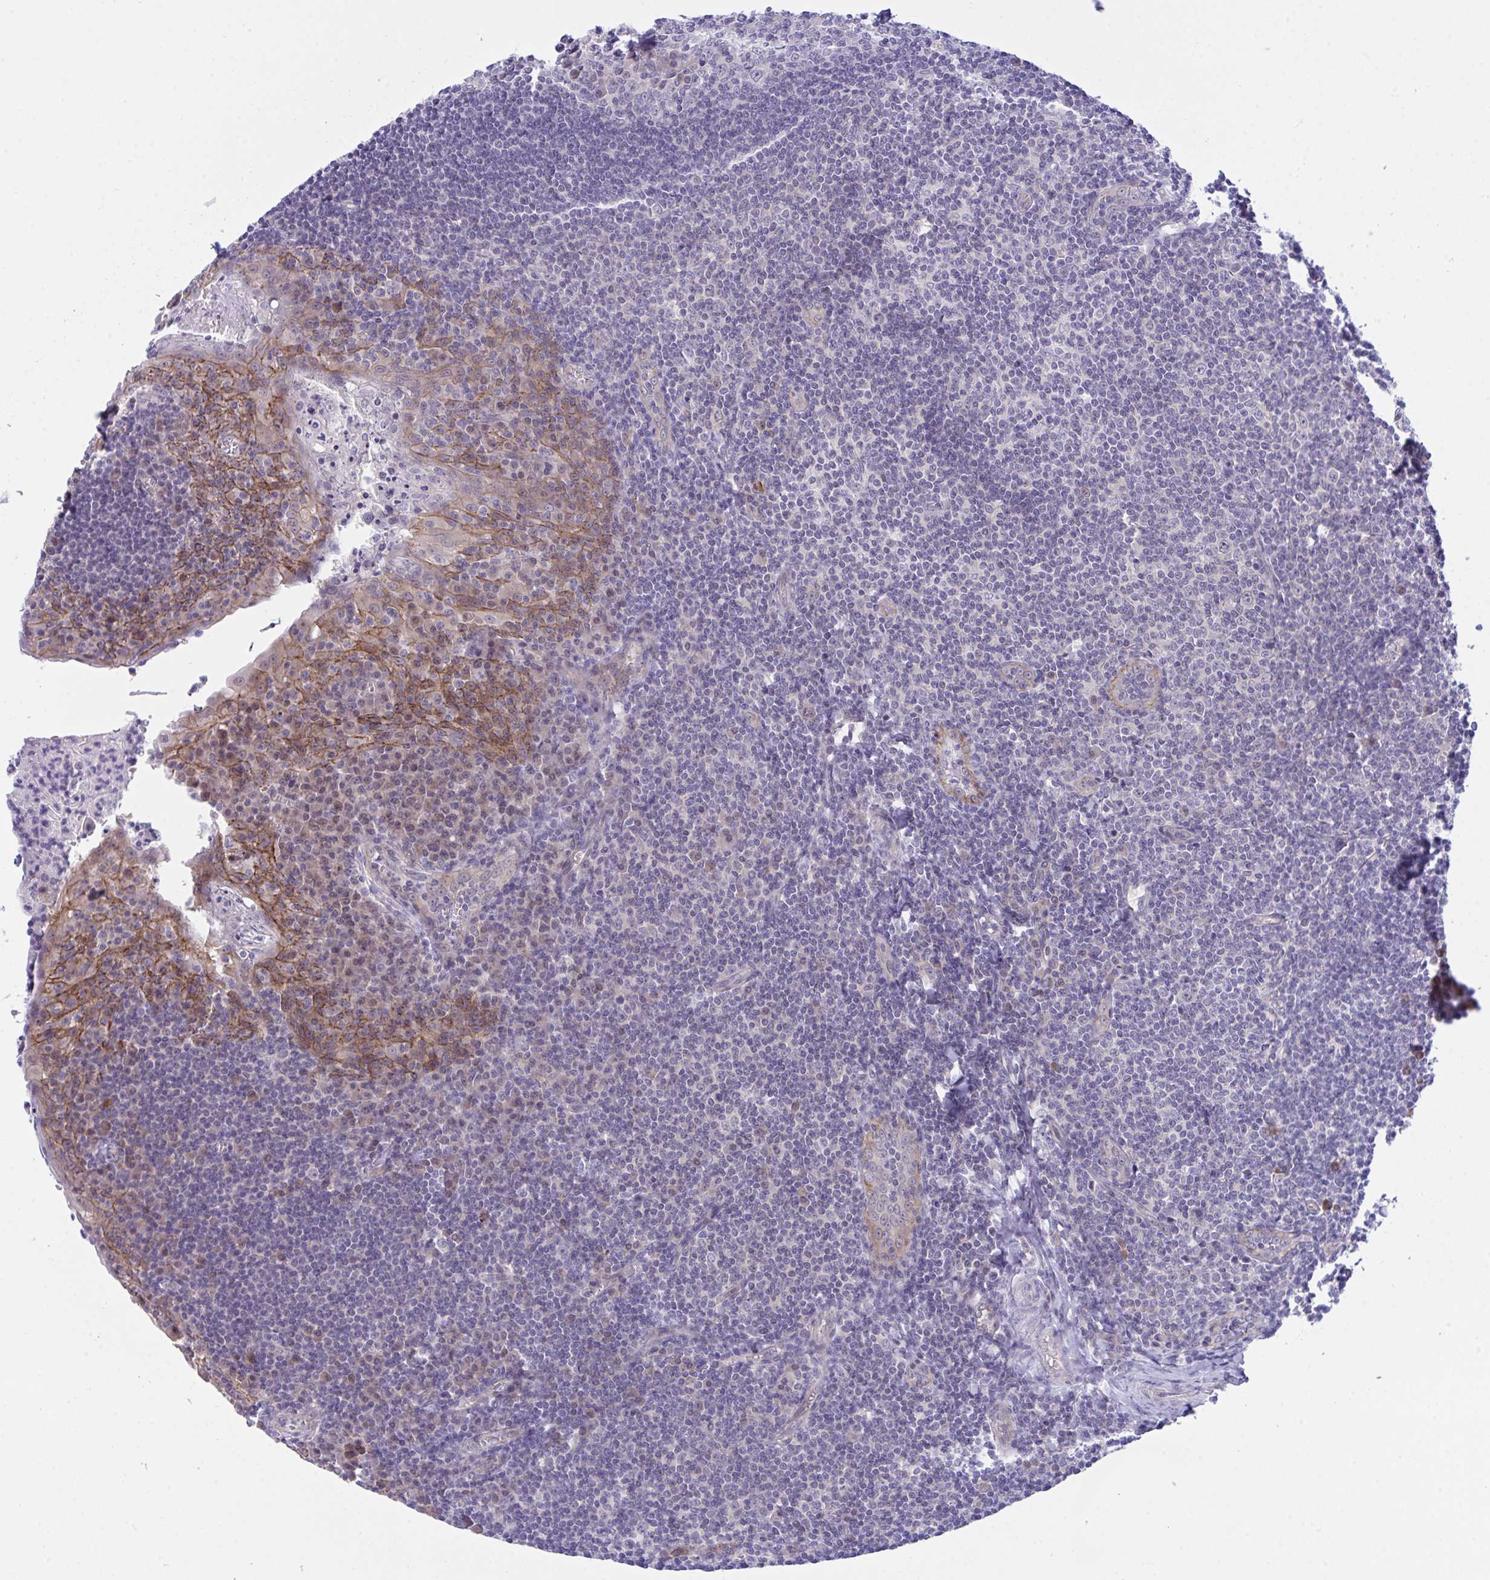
{"staining": {"intensity": "negative", "quantity": "none", "location": "none"}, "tissue": "tonsil", "cell_type": "Germinal center cells", "image_type": "normal", "snomed": [{"axis": "morphology", "description": "Normal tissue, NOS"}, {"axis": "topography", "description": "Tonsil"}], "caption": "There is no significant staining in germinal center cells of tonsil. The staining was performed using DAB to visualize the protein expression in brown, while the nuclei were stained in blue with hematoxylin (Magnification: 20x).", "gene": "HOXD12", "patient": {"sex": "male", "age": 27}}